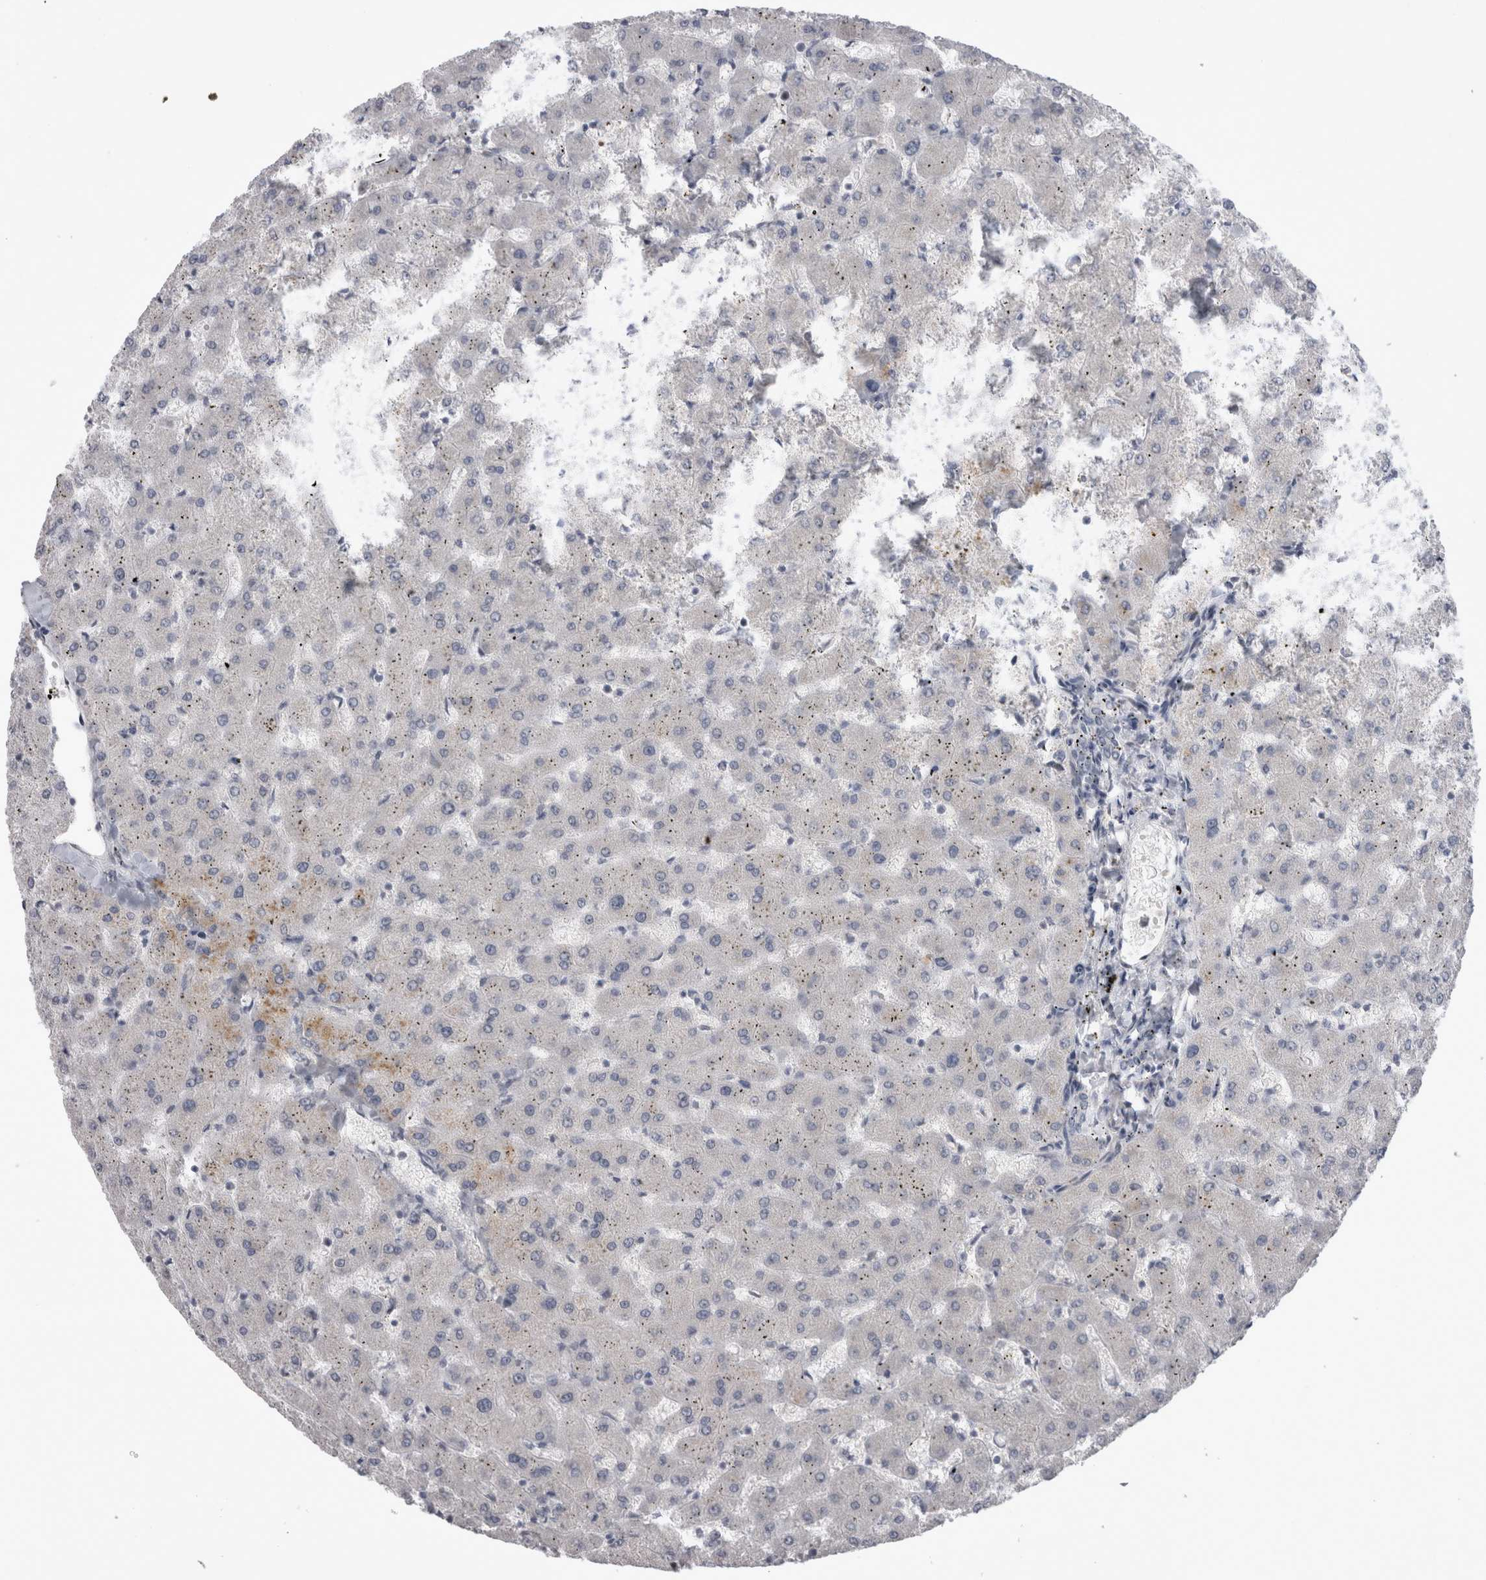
{"staining": {"intensity": "negative", "quantity": "none", "location": "none"}, "tissue": "liver", "cell_type": "Cholangiocytes", "image_type": "normal", "snomed": [{"axis": "morphology", "description": "Normal tissue, NOS"}, {"axis": "topography", "description": "Liver"}], "caption": "This image is of normal liver stained with immunohistochemistry (IHC) to label a protein in brown with the nuclei are counter-stained blue. There is no positivity in cholangiocytes. (DAB (3,3'-diaminobenzidine) immunohistochemistry (IHC) visualized using brightfield microscopy, high magnification).", "gene": "KIF18B", "patient": {"sex": "female", "age": 63}}